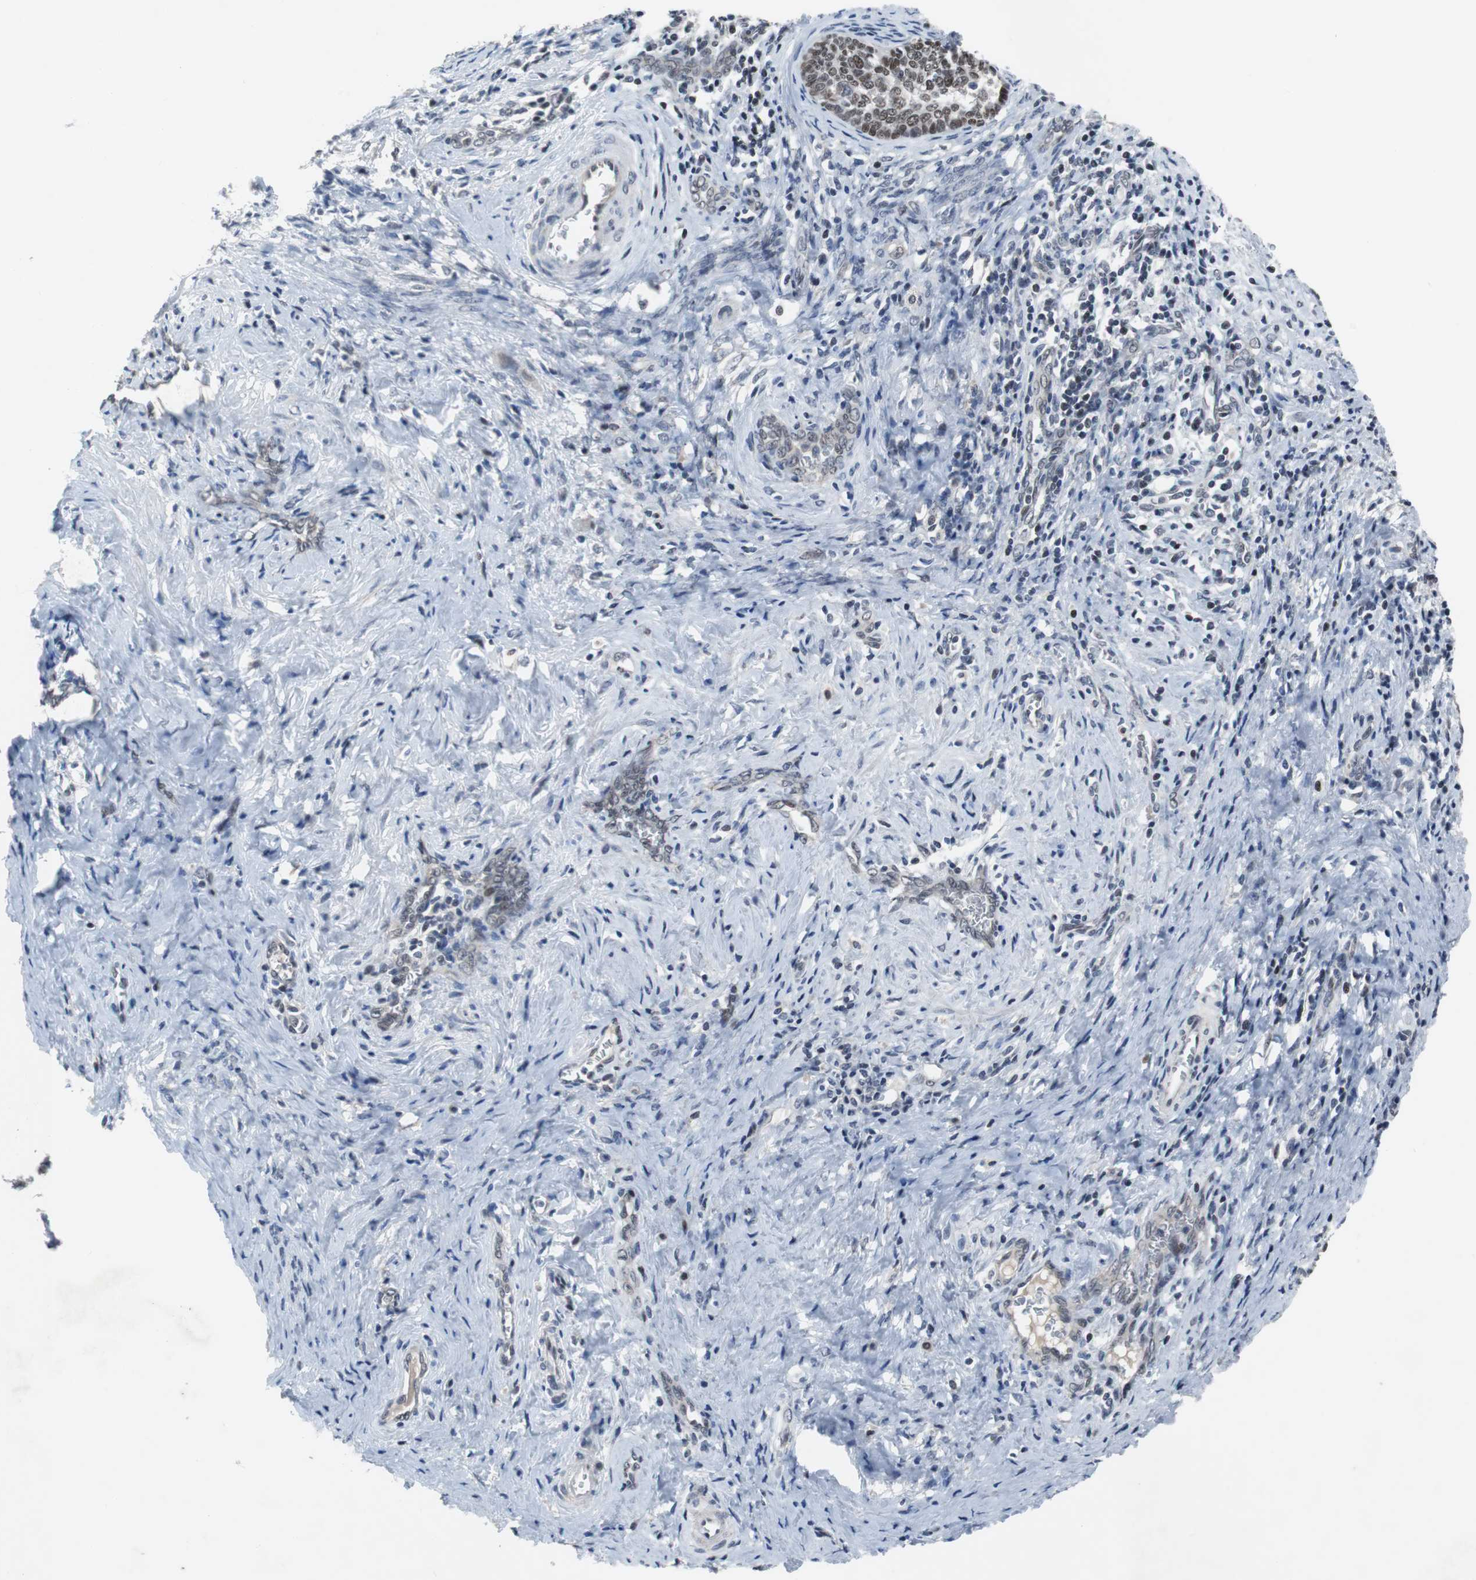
{"staining": {"intensity": "weak", "quantity": "25%-75%", "location": "nuclear"}, "tissue": "cervical cancer", "cell_type": "Tumor cells", "image_type": "cancer", "snomed": [{"axis": "morphology", "description": "Squamous cell carcinoma, NOS"}, {"axis": "topography", "description": "Cervix"}], "caption": "There is low levels of weak nuclear expression in tumor cells of cervical squamous cell carcinoma, as demonstrated by immunohistochemical staining (brown color).", "gene": "TP63", "patient": {"sex": "female", "age": 33}}